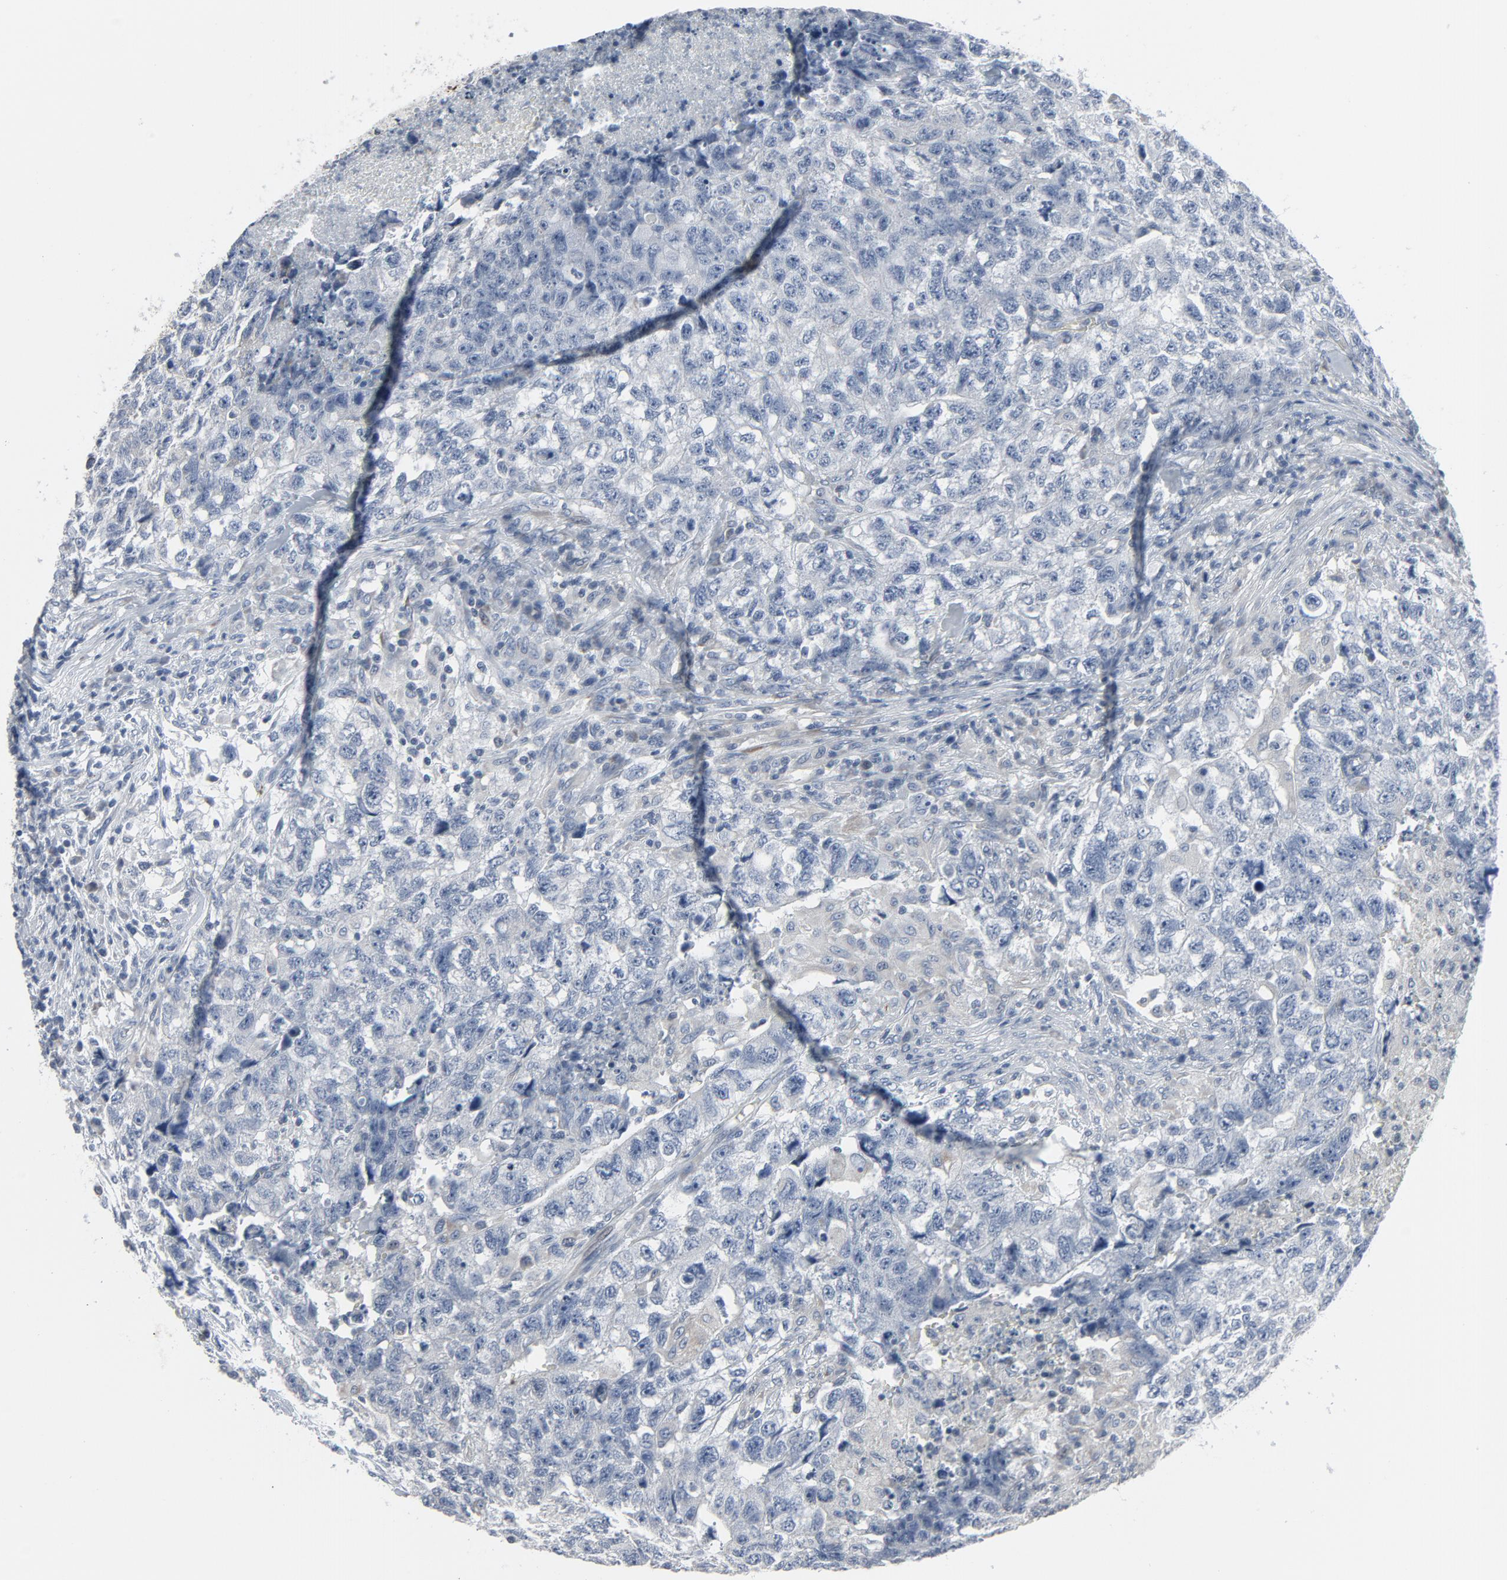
{"staining": {"intensity": "negative", "quantity": "none", "location": "none"}, "tissue": "testis cancer", "cell_type": "Tumor cells", "image_type": "cancer", "snomed": [{"axis": "morphology", "description": "Carcinoma, Embryonal, NOS"}, {"axis": "topography", "description": "Testis"}], "caption": "DAB (3,3'-diaminobenzidine) immunohistochemical staining of human testis cancer exhibits no significant staining in tumor cells.", "gene": "GPX2", "patient": {"sex": "male", "age": 21}}